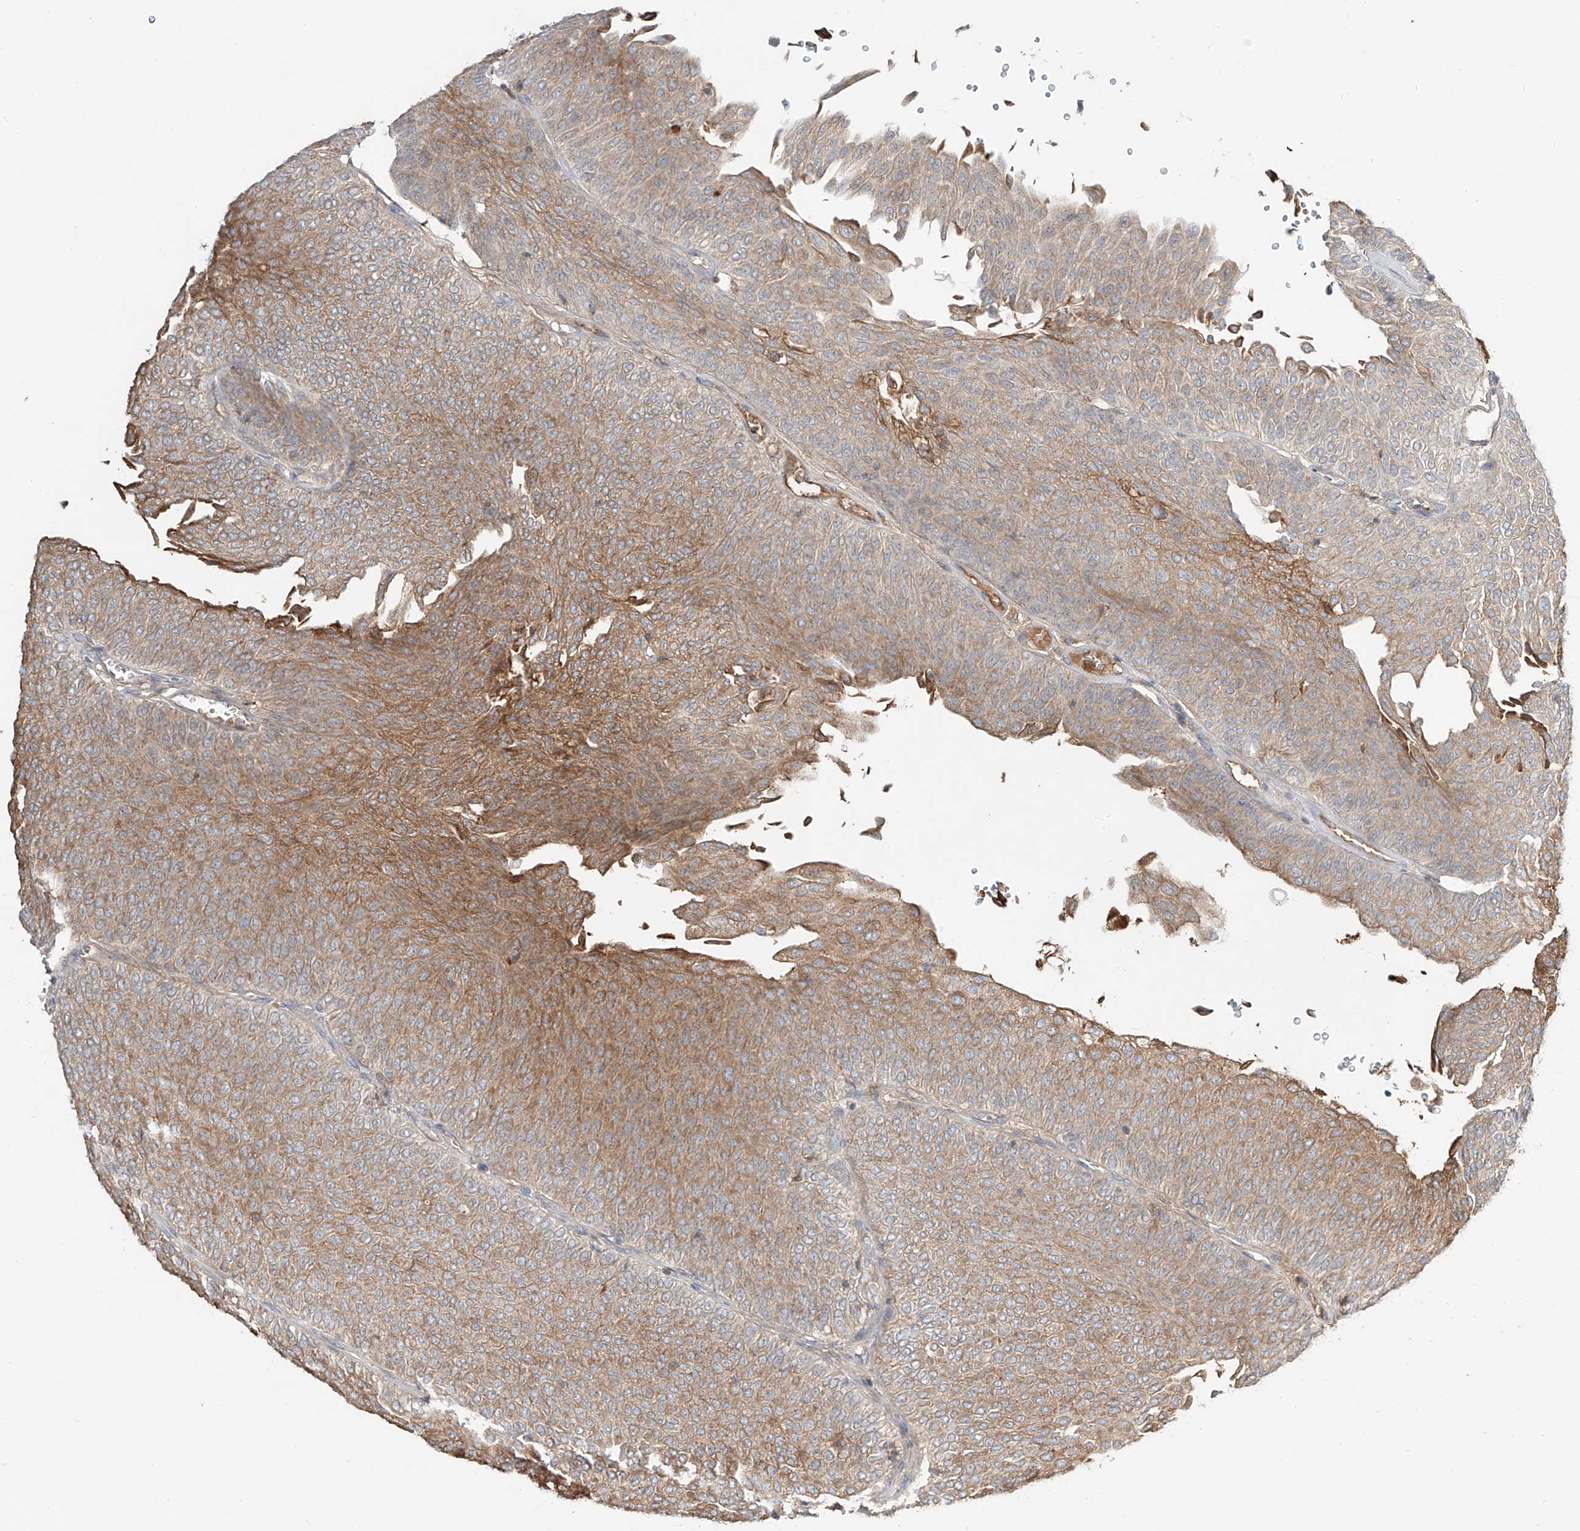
{"staining": {"intensity": "moderate", "quantity": ">75%", "location": "cytoplasmic/membranous"}, "tissue": "urothelial cancer", "cell_type": "Tumor cells", "image_type": "cancer", "snomed": [{"axis": "morphology", "description": "Urothelial carcinoma, Low grade"}, {"axis": "topography", "description": "Urinary bladder"}], "caption": "Immunohistochemical staining of human urothelial cancer shows medium levels of moderate cytoplasmic/membranous protein staining in about >75% of tumor cells.", "gene": "ERO1A", "patient": {"sex": "male", "age": 78}}